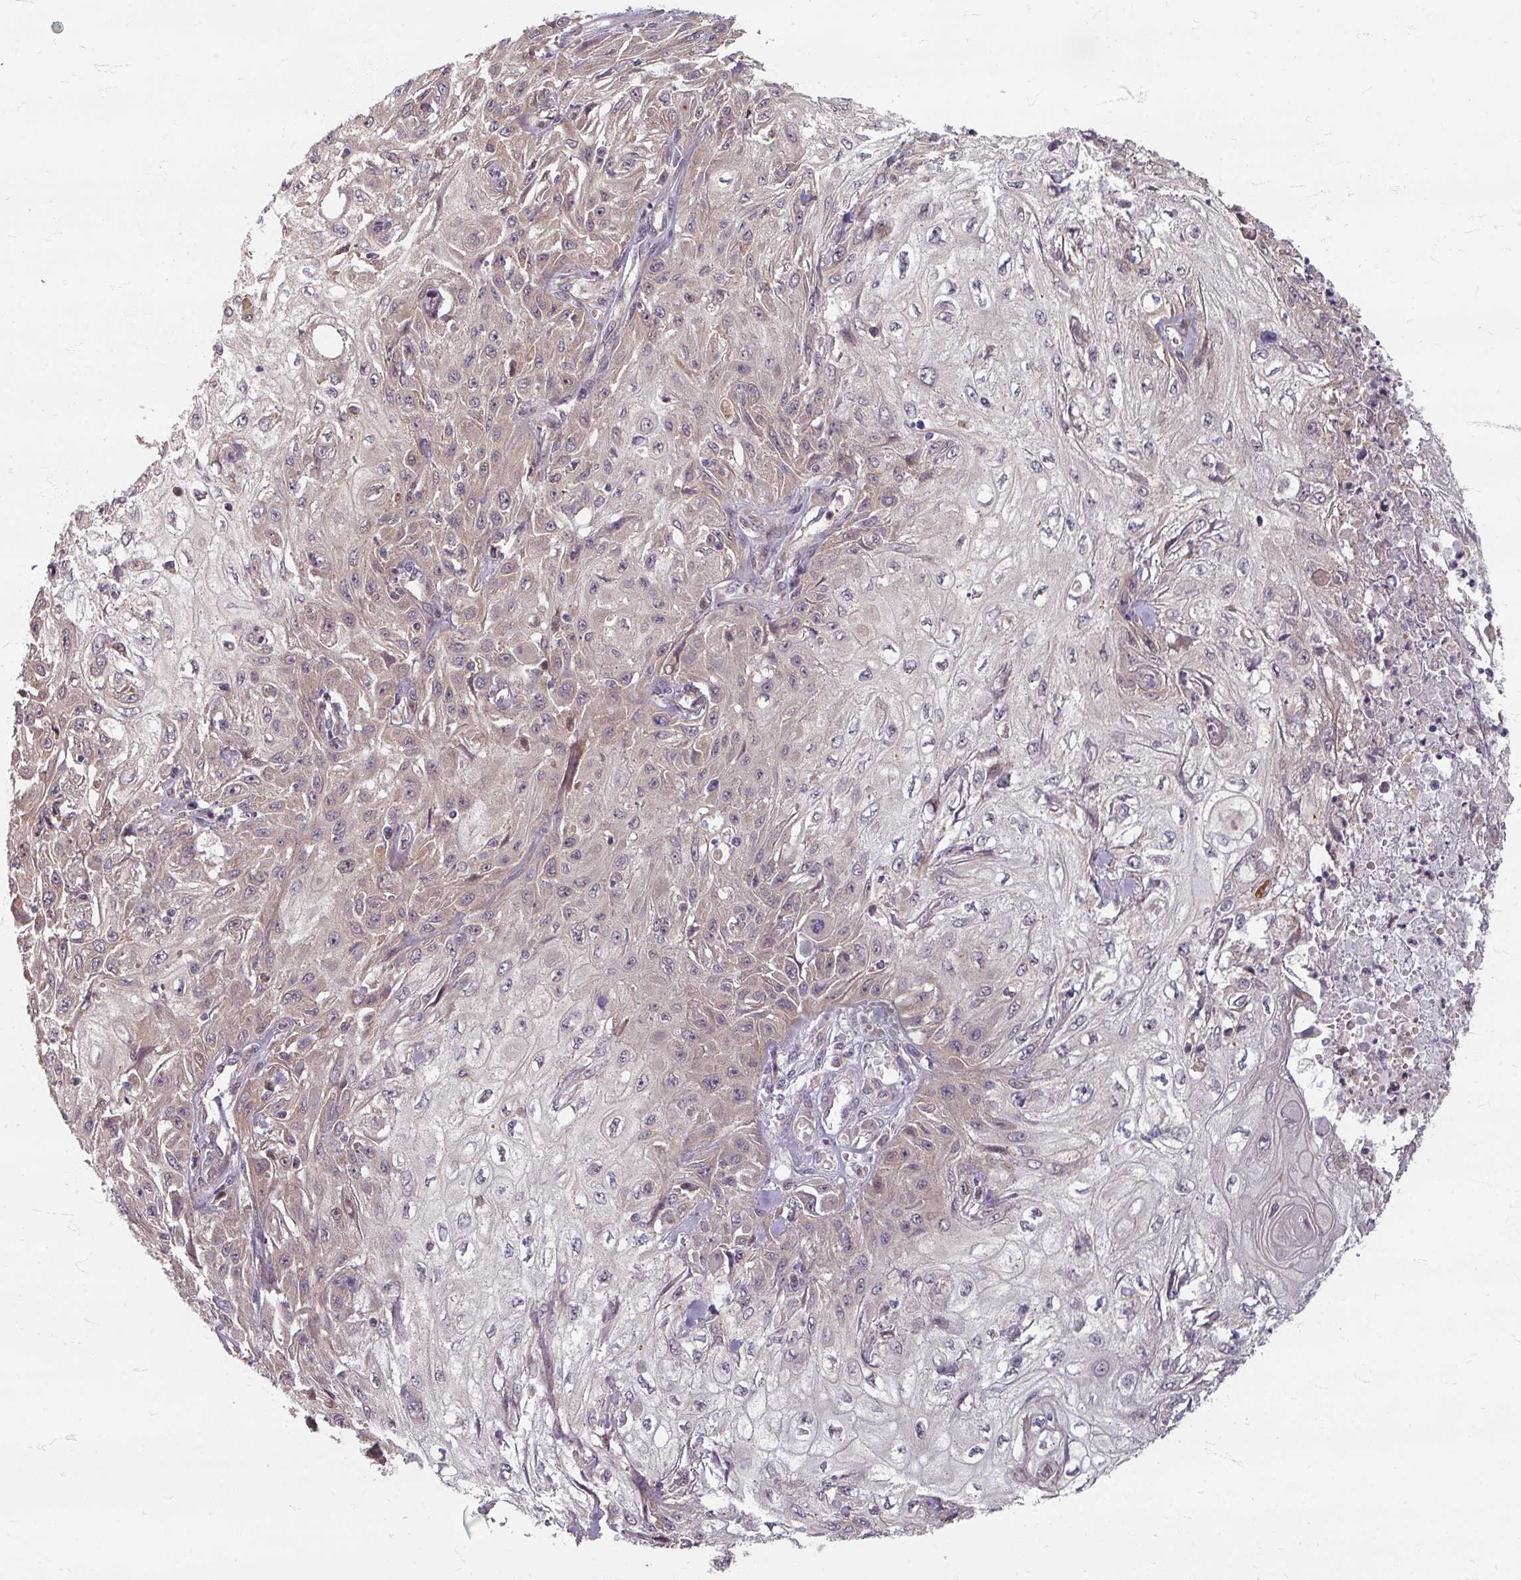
{"staining": {"intensity": "weak", "quantity": "25%-75%", "location": "cytoplasmic/membranous"}, "tissue": "skin cancer", "cell_type": "Tumor cells", "image_type": "cancer", "snomed": [{"axis": "morphology", "description": "Squamous cell carcinoma, NOS"}, {"axis": "morphology", "description": "Squamous cell carcinoma, metastatic, NOS"}, {"axis": "topography", "description": "Skin"}, {"axis": "topography", "description": "Lymph node"}], "caption": "IHC histopathology image of neoplastic tissue: human skin cancer (metastatic squamous cell carcinoma) stained using IHC displays low levels of weak protein expression localized specifically in the cytoplasmic/membranous of tumor cells, appearing as a cytoplasmic/membranous brown color.", "gene": "STAM", "patient": {"sex": "male", "age": 75}}